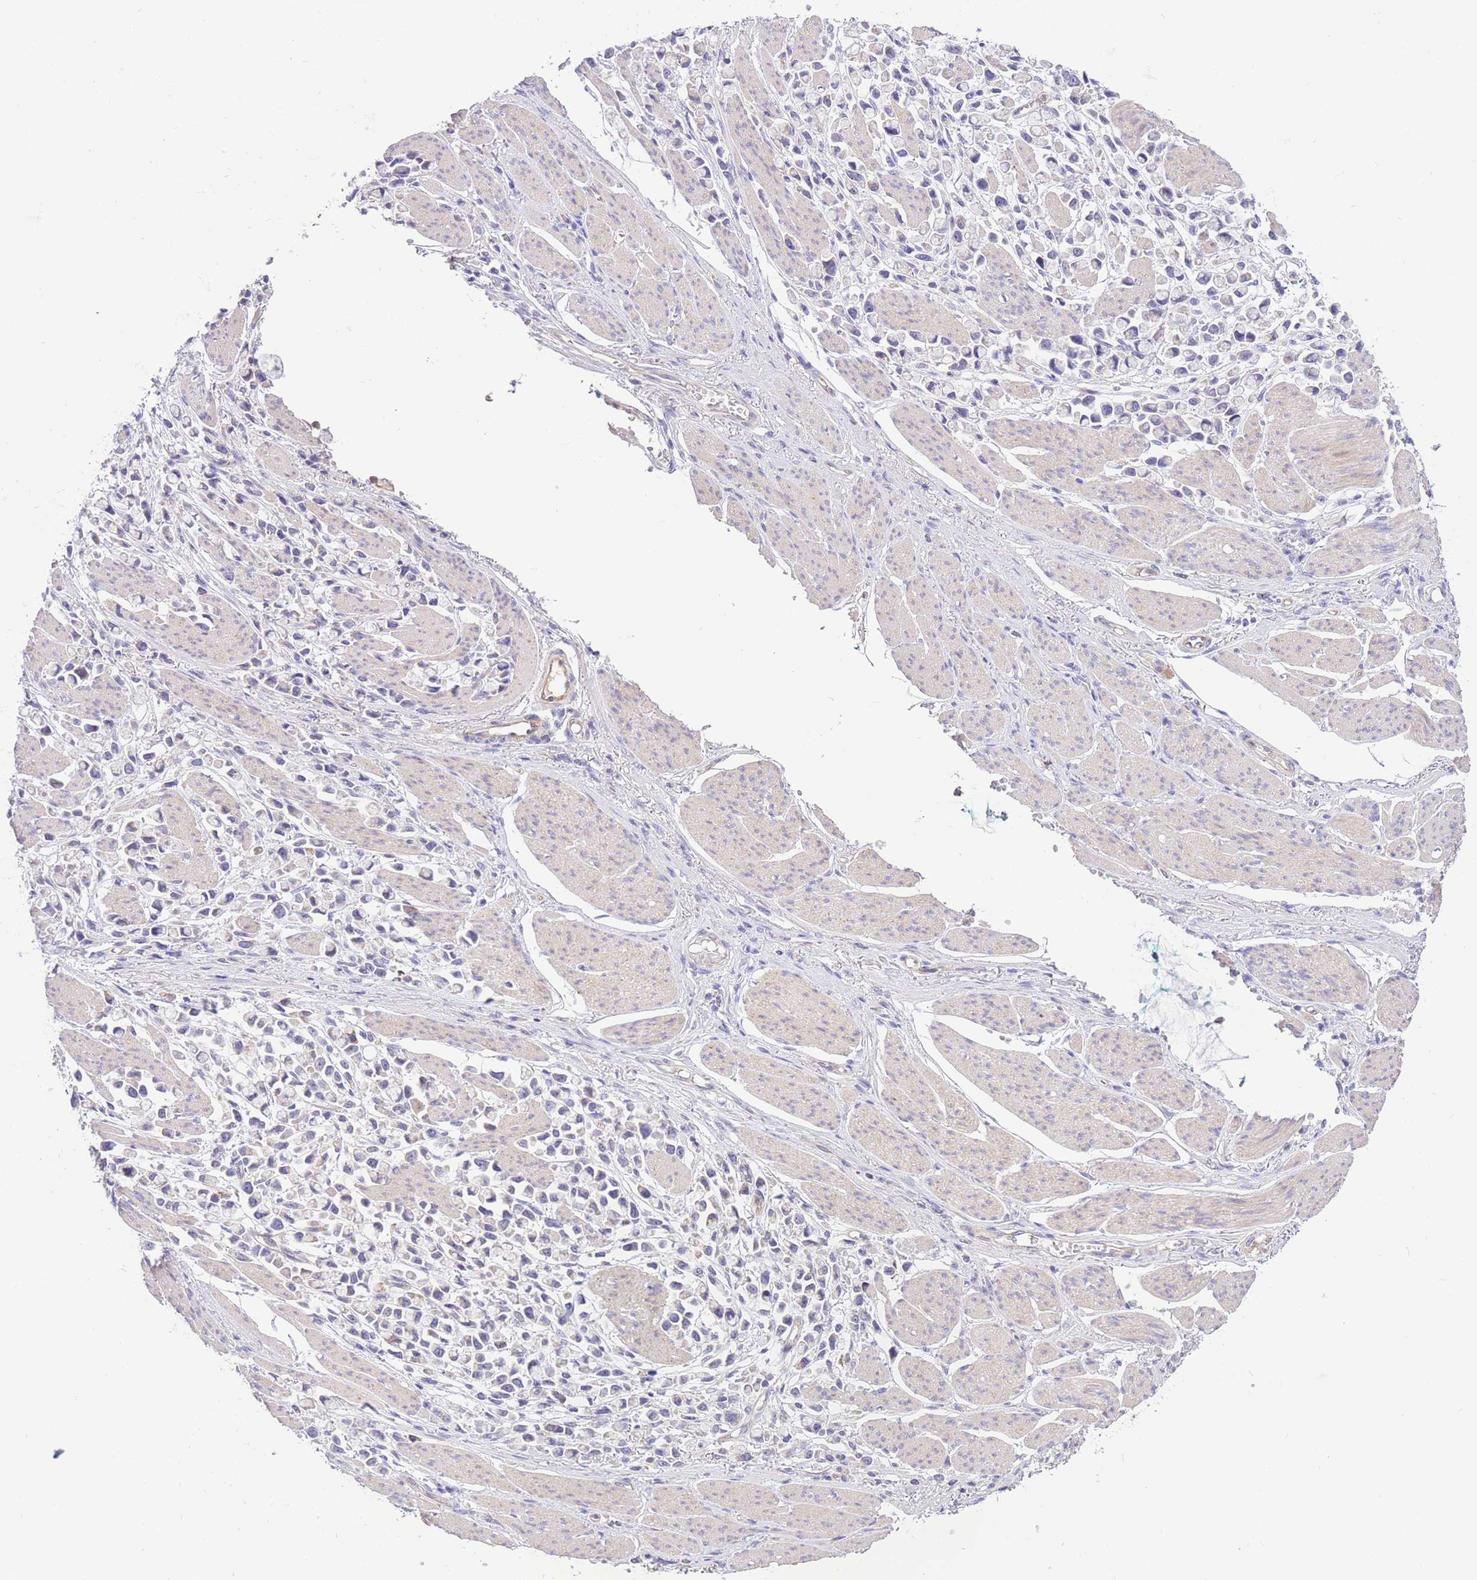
{"staining": {"intensity": "negative", "quantity": "none", "location": "none"}, "tissue": "stomach cancer", "cell_type": "Tumor cells", "image_type": "cancer", "snomed": [{"axis": "morphology", "description": "Adenocarcinoma, NOS"}, {"axis": "topography", "description": "Stomach"}], "caption": "Immunohistochemical staining of human stomach cancer reveals no significant positivity in tumor cells. (Brightfield microscopy of DAB (3,3'-diaminobenzidine) IHC at high magnification).", "gene": "SULT1A1", "patient": {"sex": "female", "age": 81}}